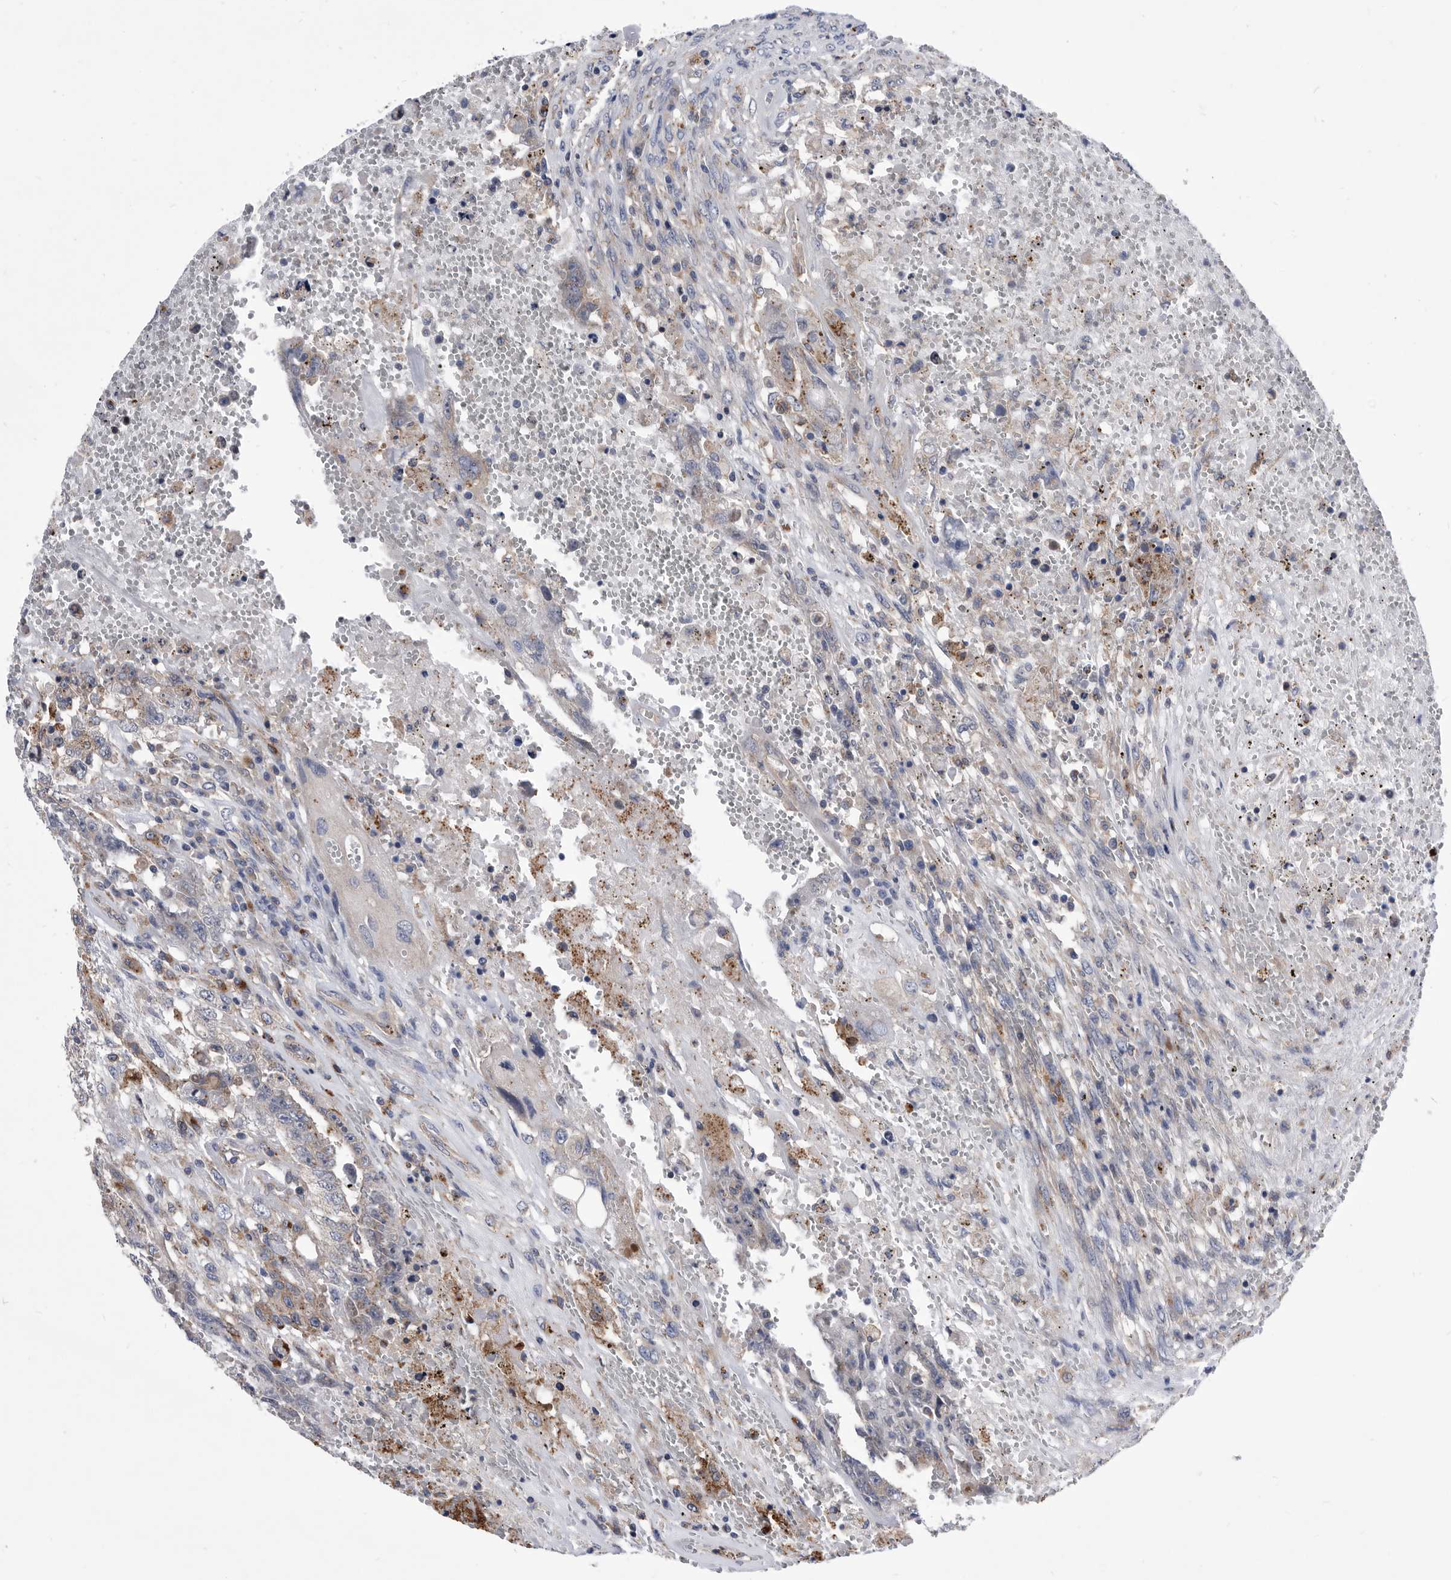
{"staining": {"intensity": "weak", "quantity": "<25%", "location": "cytoplasmic/membranous"}, "tissue": "testis cancer", "cell_type": "Tumor cells", "image_type": "cancer", "snomed": [{"axis": "morphology", "description": "Carcinoma, Embryonal, NOS"}, {"axis": "topography", "description": "Testis"}], "caption": "Tumor cells show no significant protein positivity in embryonal carcinoma (testis). Brightfield microscopy of immunohistochemistry stained with DAB (3,3'-diaminobenzidine) (brown) and hematoxylin (blue), captured at high magnification.", "gene": "BAIAP3", "patient": {"sex": "male", "age": 26}}